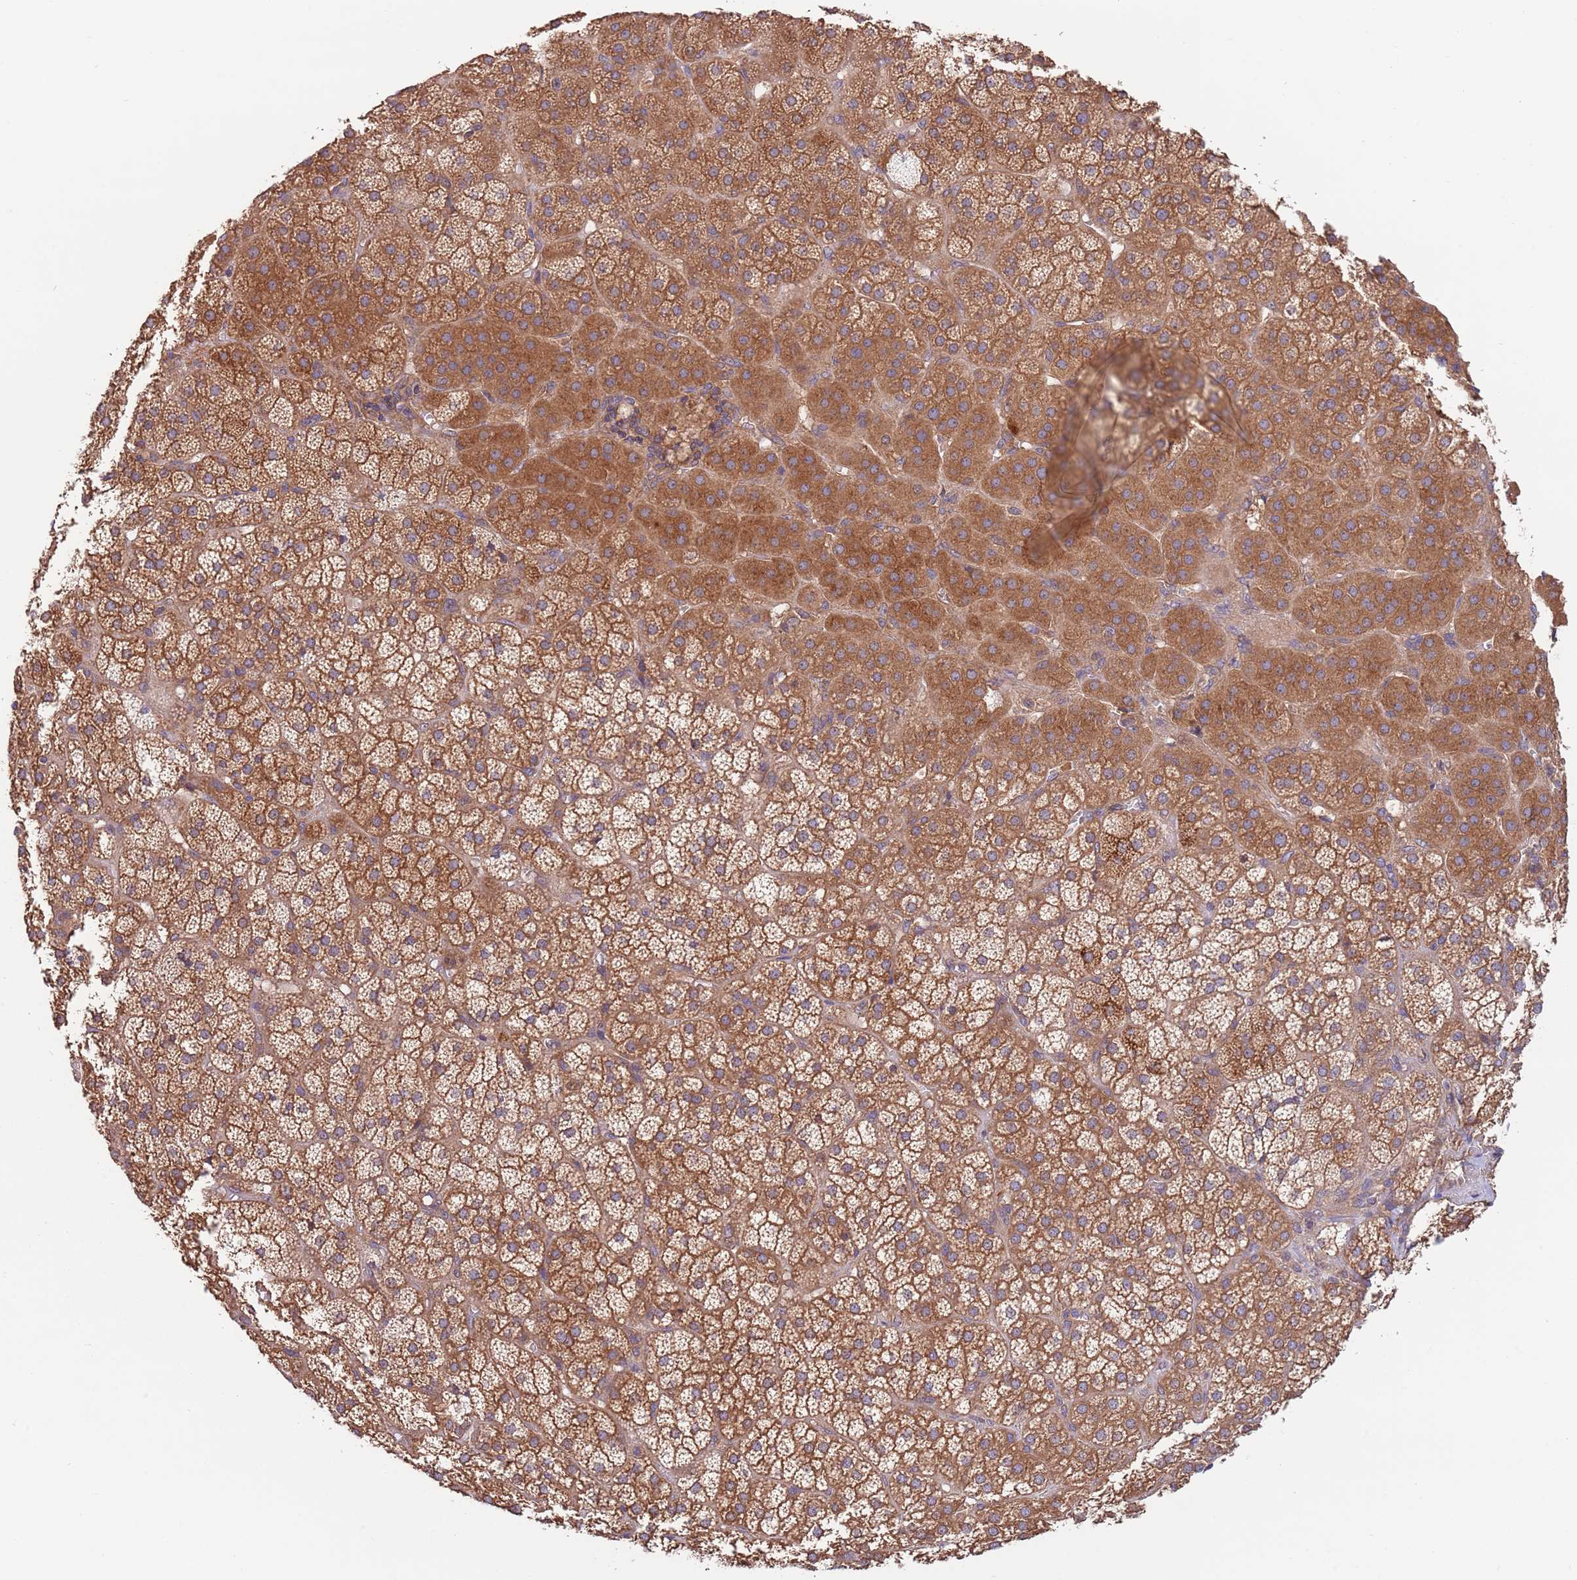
{"staining": {"intensity": "strong", "quantity": ">75%", "location": "cytoplasmic/membranous"}, "tissue": "adrenal gland", "cell_type": "Glandular cells", "image_type": "normal", "snomed": [{"axis": "morphology", "description": "Normal tissue, NOS"}, {"axis": "topography", "description": "Adrenal gland"}], "caption": "Protein staining by immunohistochemistry (IHC) reveals strong cytoplasmic/membranous staining in approximately >75% of glandular cells in normal adrenal gland.", "gene": "EIF3F", "patient": {"sex": "female", "age": 70}}